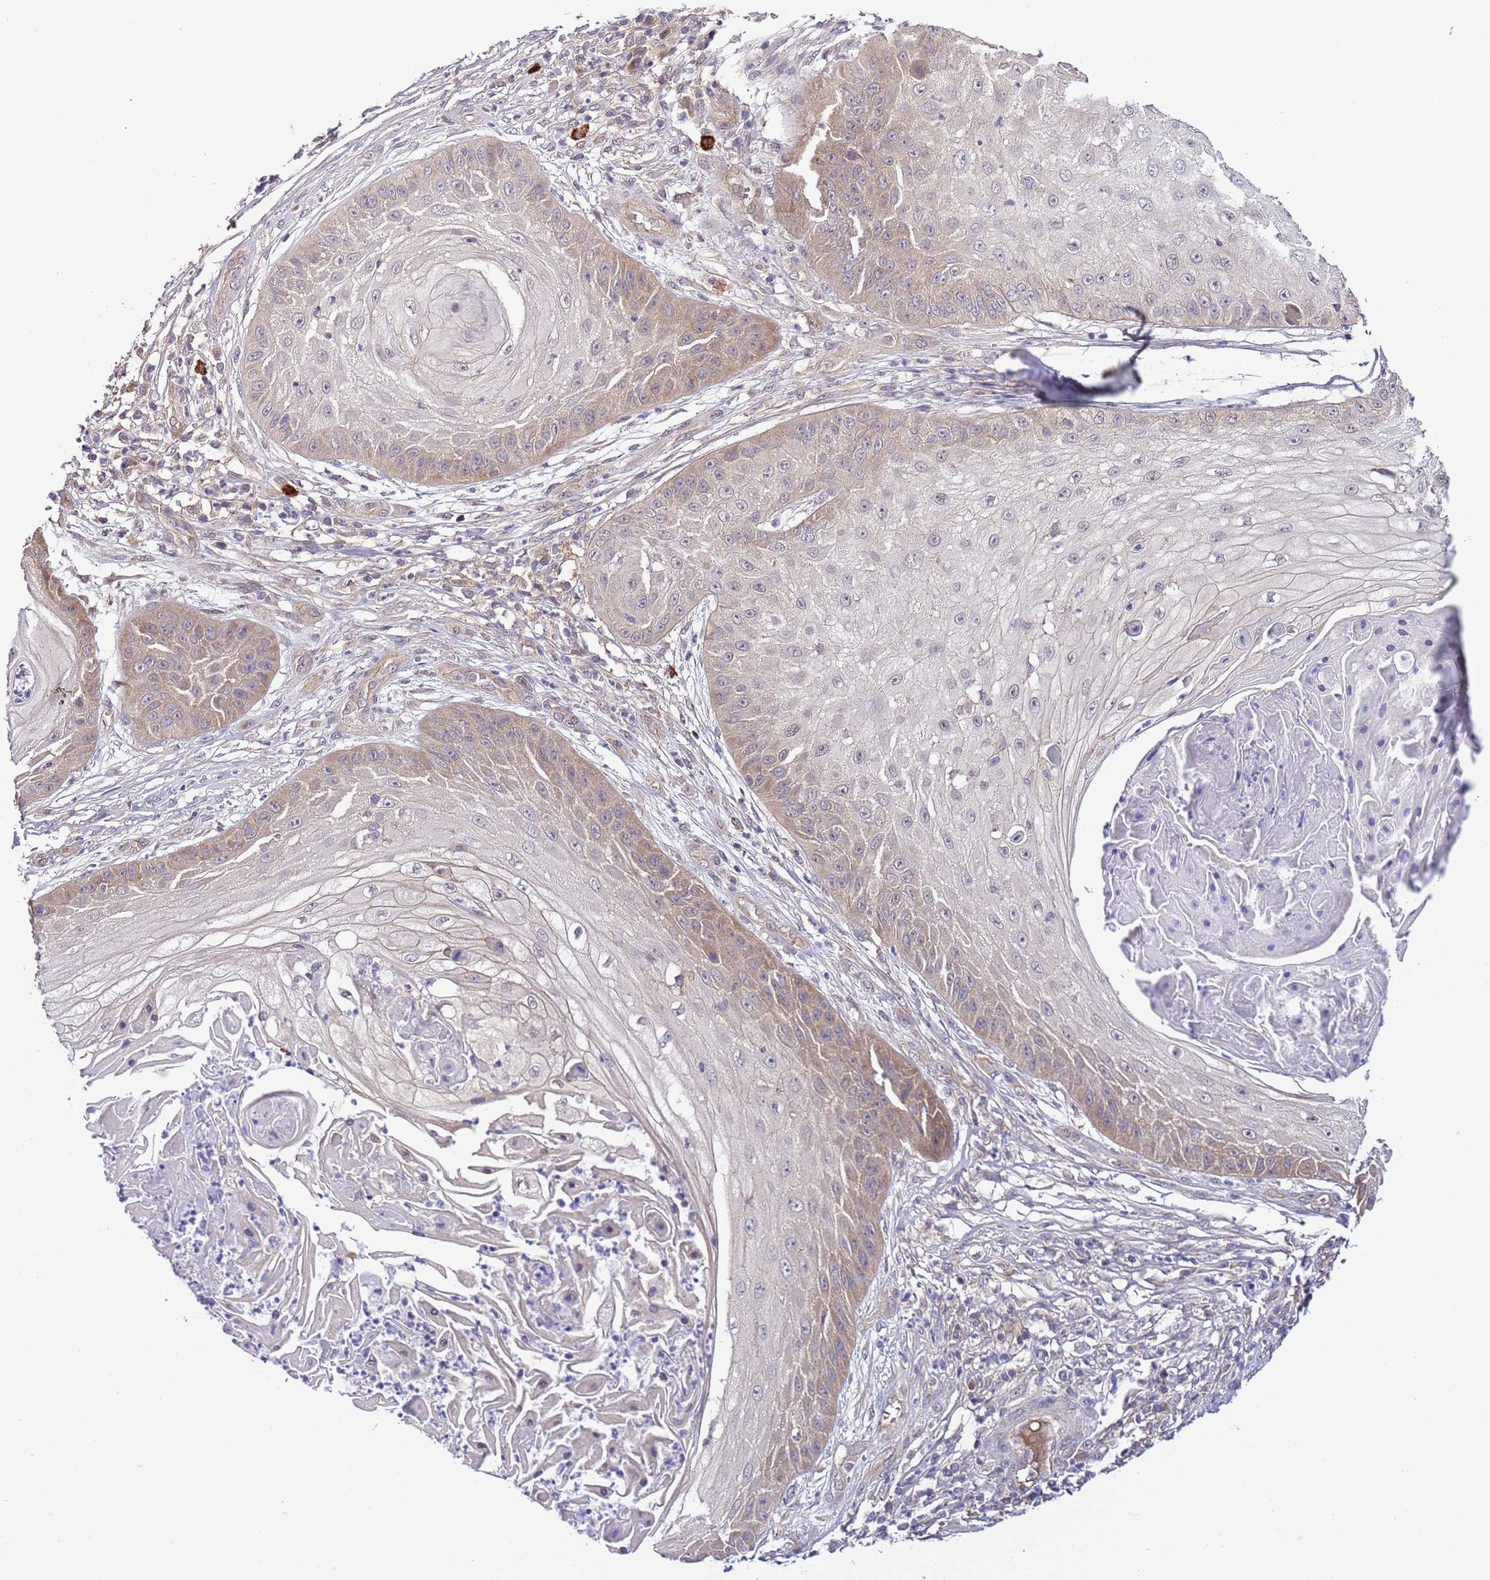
{"staining": {"intensity": "moderate", "quantity": "25%-75%", "location": "cytoplasmic/membranous"}, "tissue": "skin cancer", "cell_type": "Tumor cells", "image_type": "cancer", "snomed": [{"axis": "morphology", "description": "Squamous cell carcinoma, NOS"}, {"axis": "topography", "description": "Skin"}], "caption": "Protein expression by IHC demonstrates moderate cytoplasmic/membranous staining in approximately 25%-75% of tumor cells in squamous cell carcinoma (skin).", "gene": "DONSON", "patient": {"sex": "male", "age": 70}}